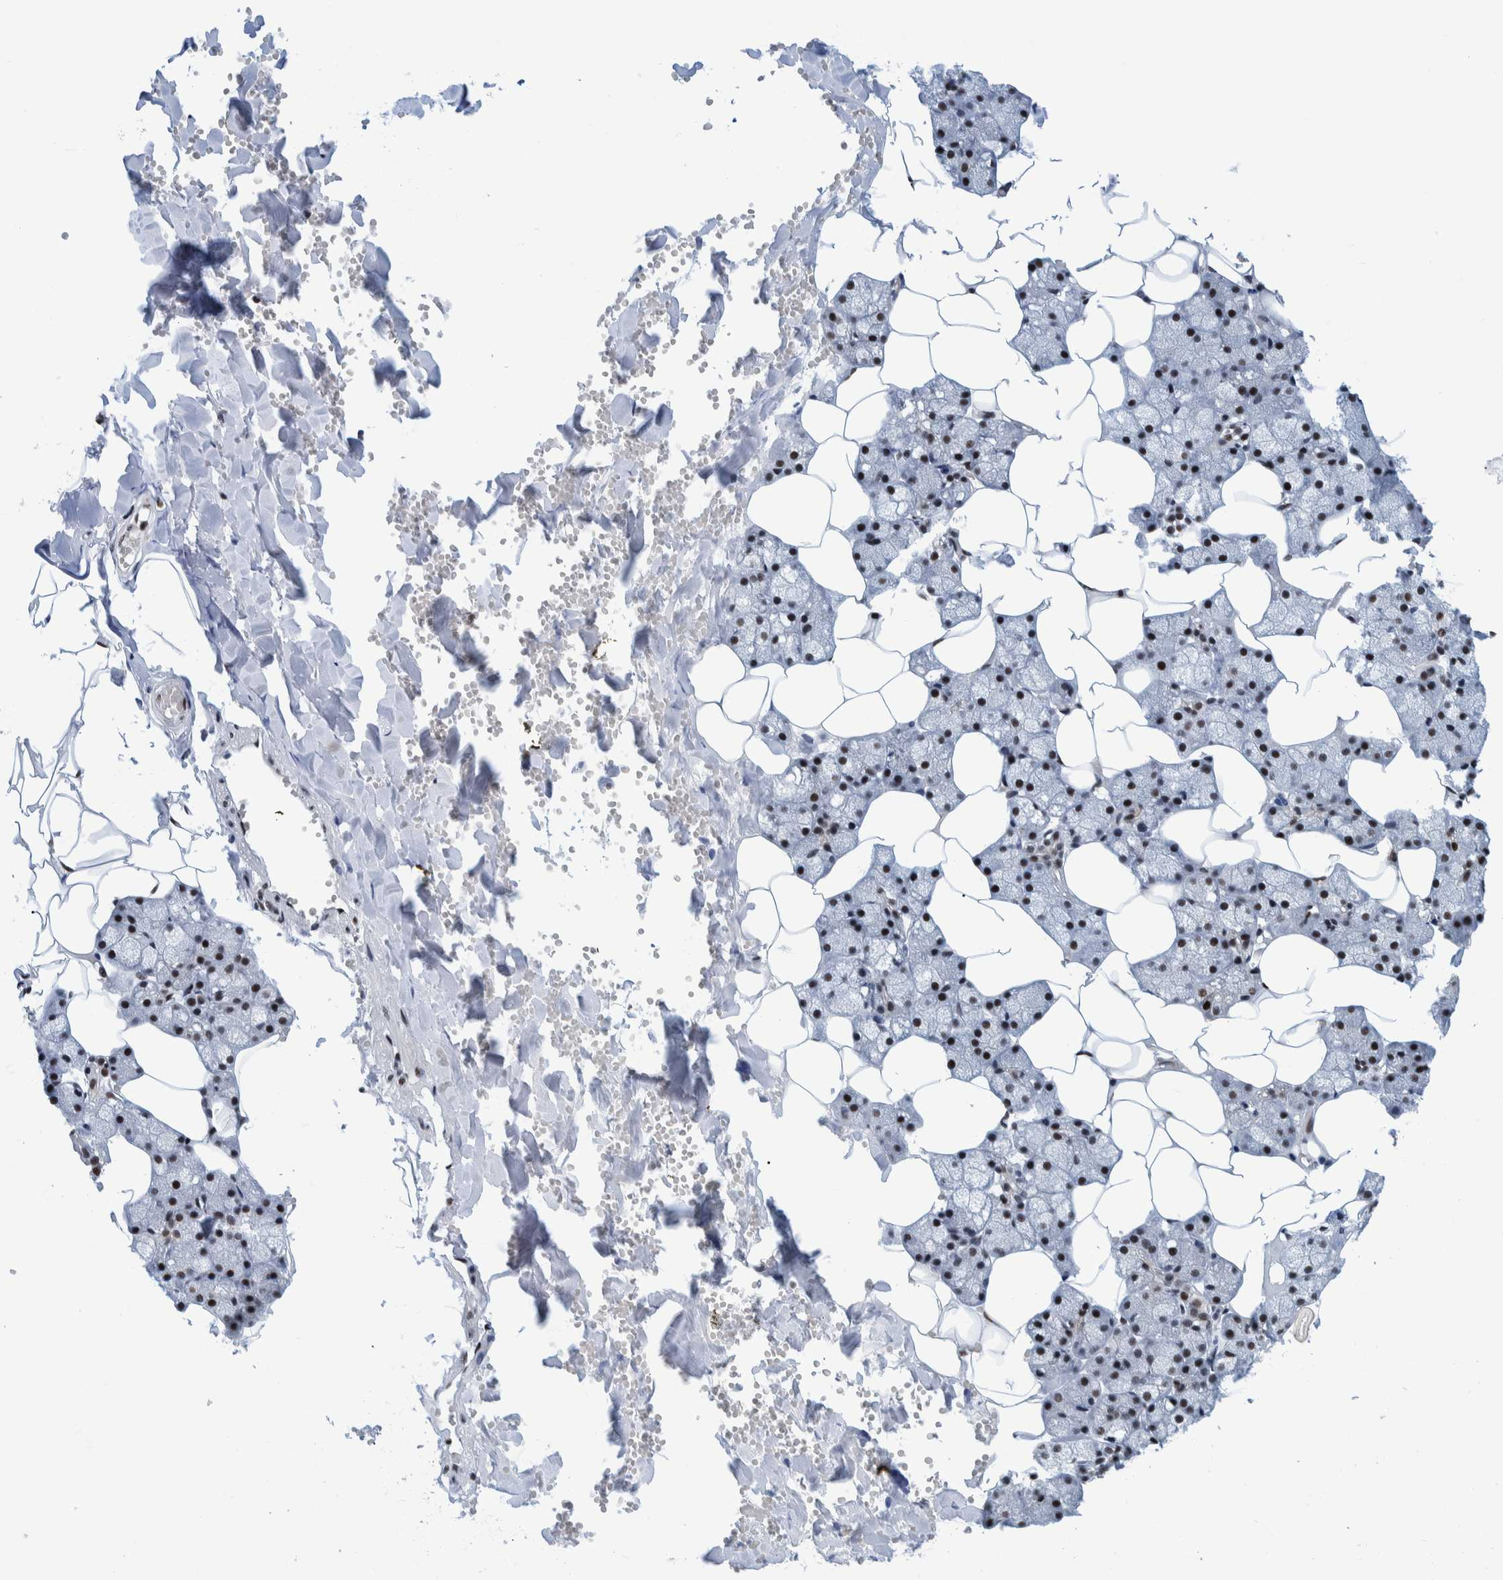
{"staining": {"intensity": "strong", "quantity": ">75%", "location": "cytoplasmic/membranous,nuclear"}, "tissue": "salivary gland", "cell_type": "Glandular cells", "image_type": "normal", "snomed": [{"axis": "morphology", "description": "Normal tissue, NOS"}, {"axis": "topography", "description": "Salivary gland"}], "caption": "Benign salivary gland demonstrates strong cytoplasmic/membranous,nuclear expression in about >75% of glandular cells.", "gene": "EFTUD2", "patient": {"sex": "male", "age": 62}}